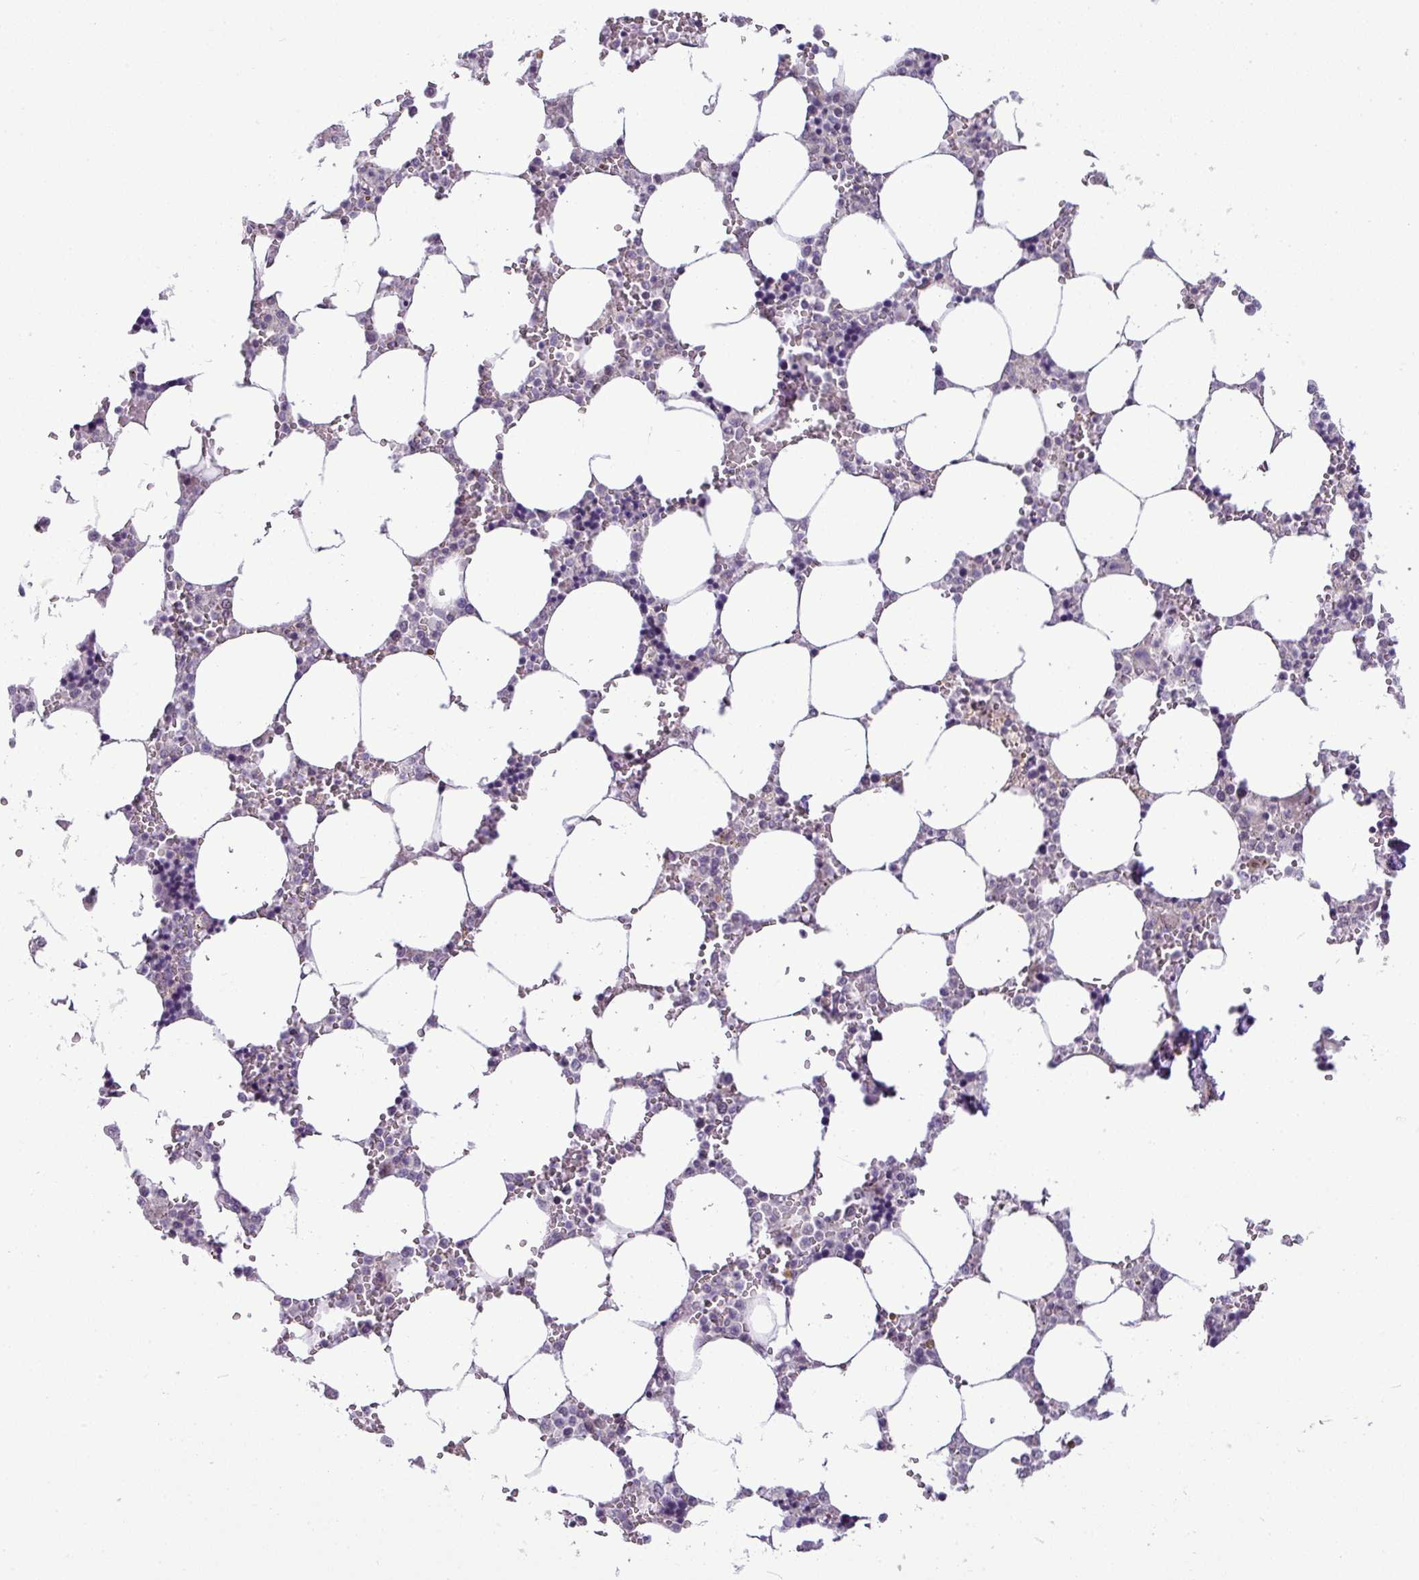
{"staining": {"intensity": "negative", "quantity": "none", "location": "none"}, "tissue": "bone marrow", "cell_type": "Hematopoietic cells", "image_type": "normal", "snomed": [{"axis": "morphology", "description": "Normal tissue, NOS"}, {"axis": "topography", "description": "Bone marrow"}], "caption": "This is an immunohistochemistry micrograph of benign bone marrow. There is no expression in hematopoietic cells.", "gene": "ZNF217", "patient": {"sex": "male", "age": 64}}